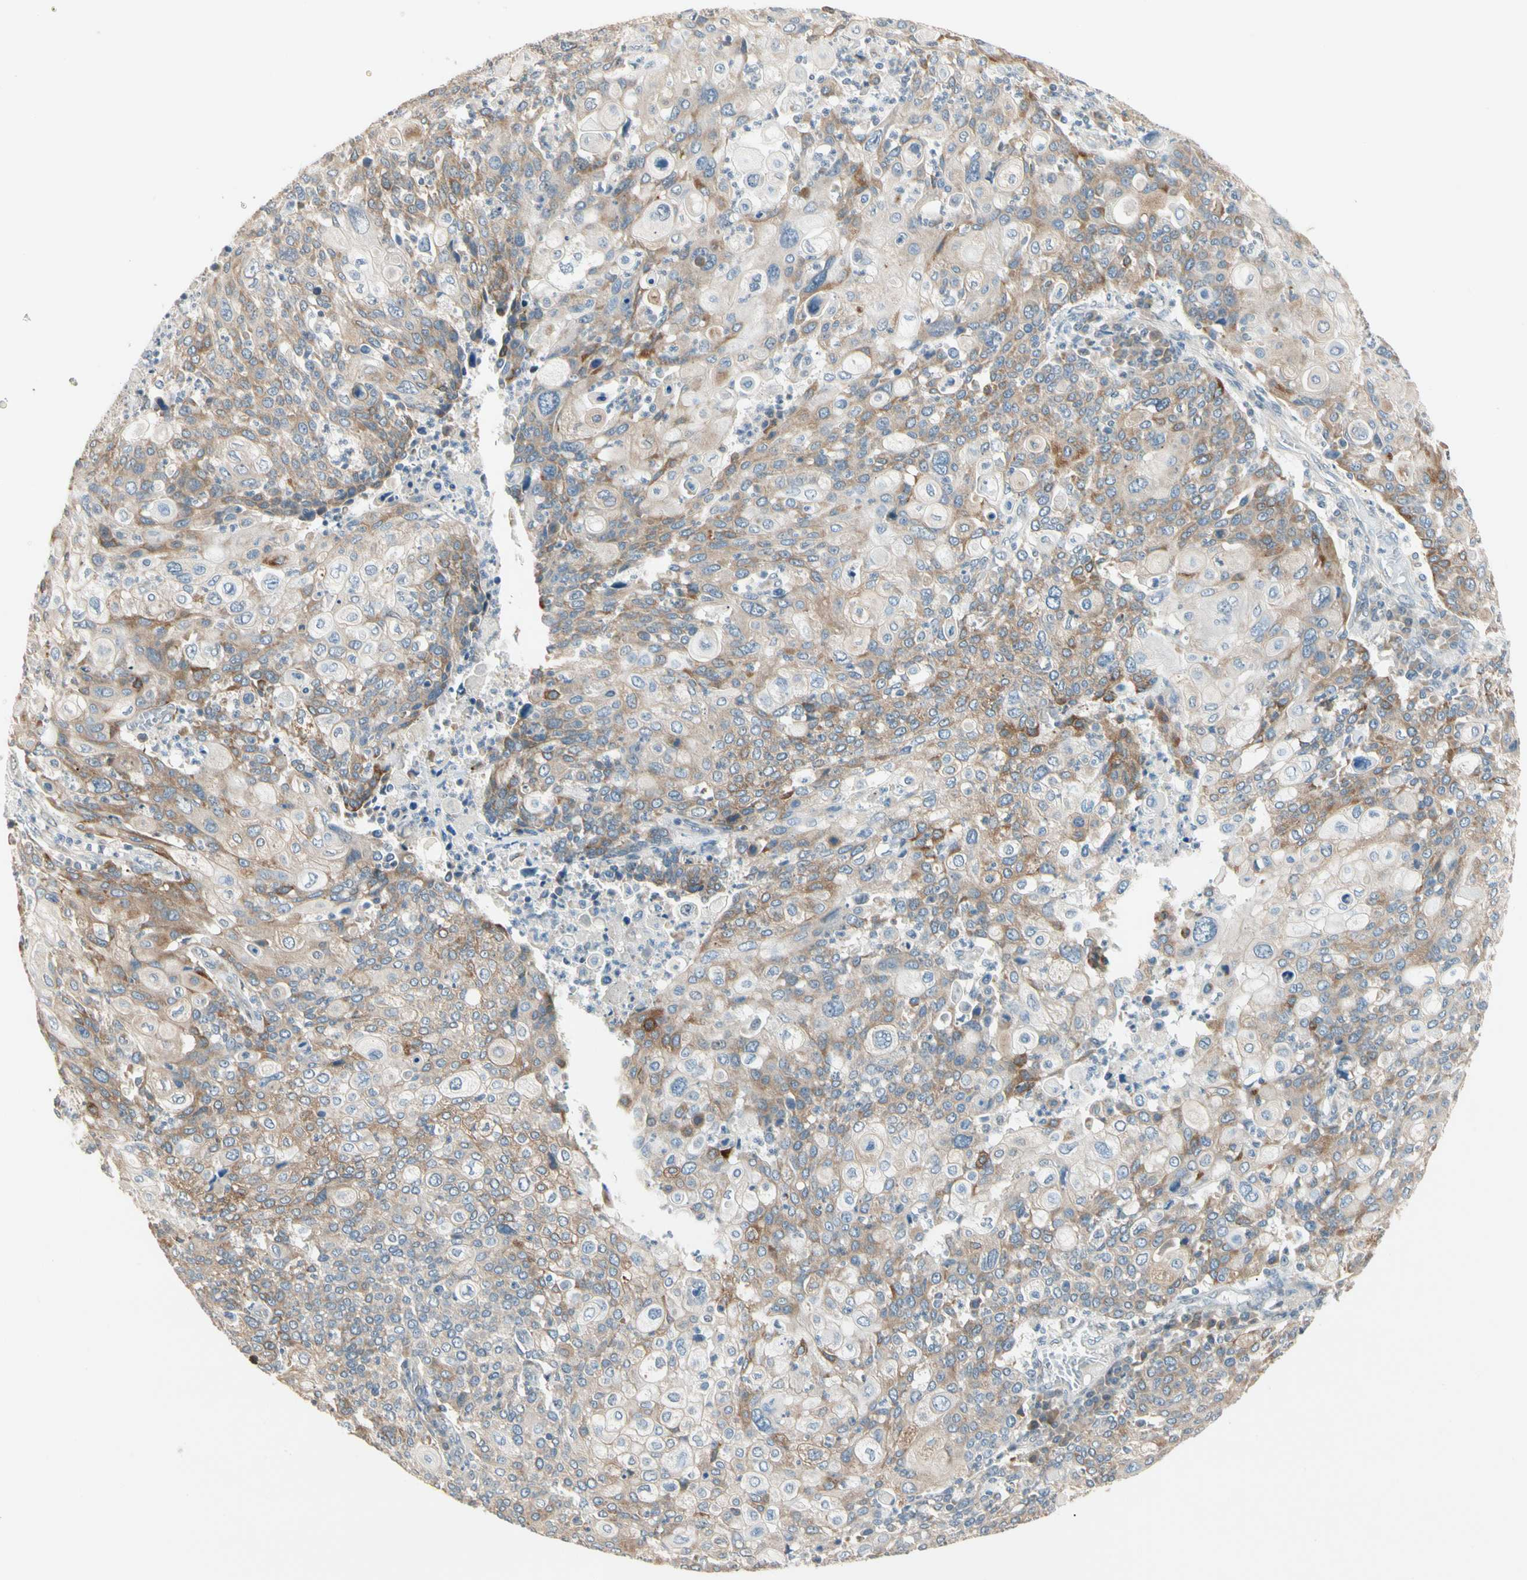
{"staining": {"intensity": "weak", "quantity": "25%-75%", "location": "cytoplasmic/membranous"}, "tissue": "cervical cancer", "cell_type": "Tumor cells", "image_type": "cancer", "snomed": [{"axis": "morphology", "description": "Squamous cell carcinoma, NOS"}, {"axis": "topography", "description": "Cervix"}], "caption": "IHC micrograph of neoplastic tissue: cervical cancer stained using immunohistochemistry (IHC) exhibits low levels of weak protein expression localized specifically in the cytoplasmic/membranous of tumor cells, appearing as a cytoplasmic/membranous brown color.", "gene": "P3H2", "patient": {"sex": "female", "age": 40}}